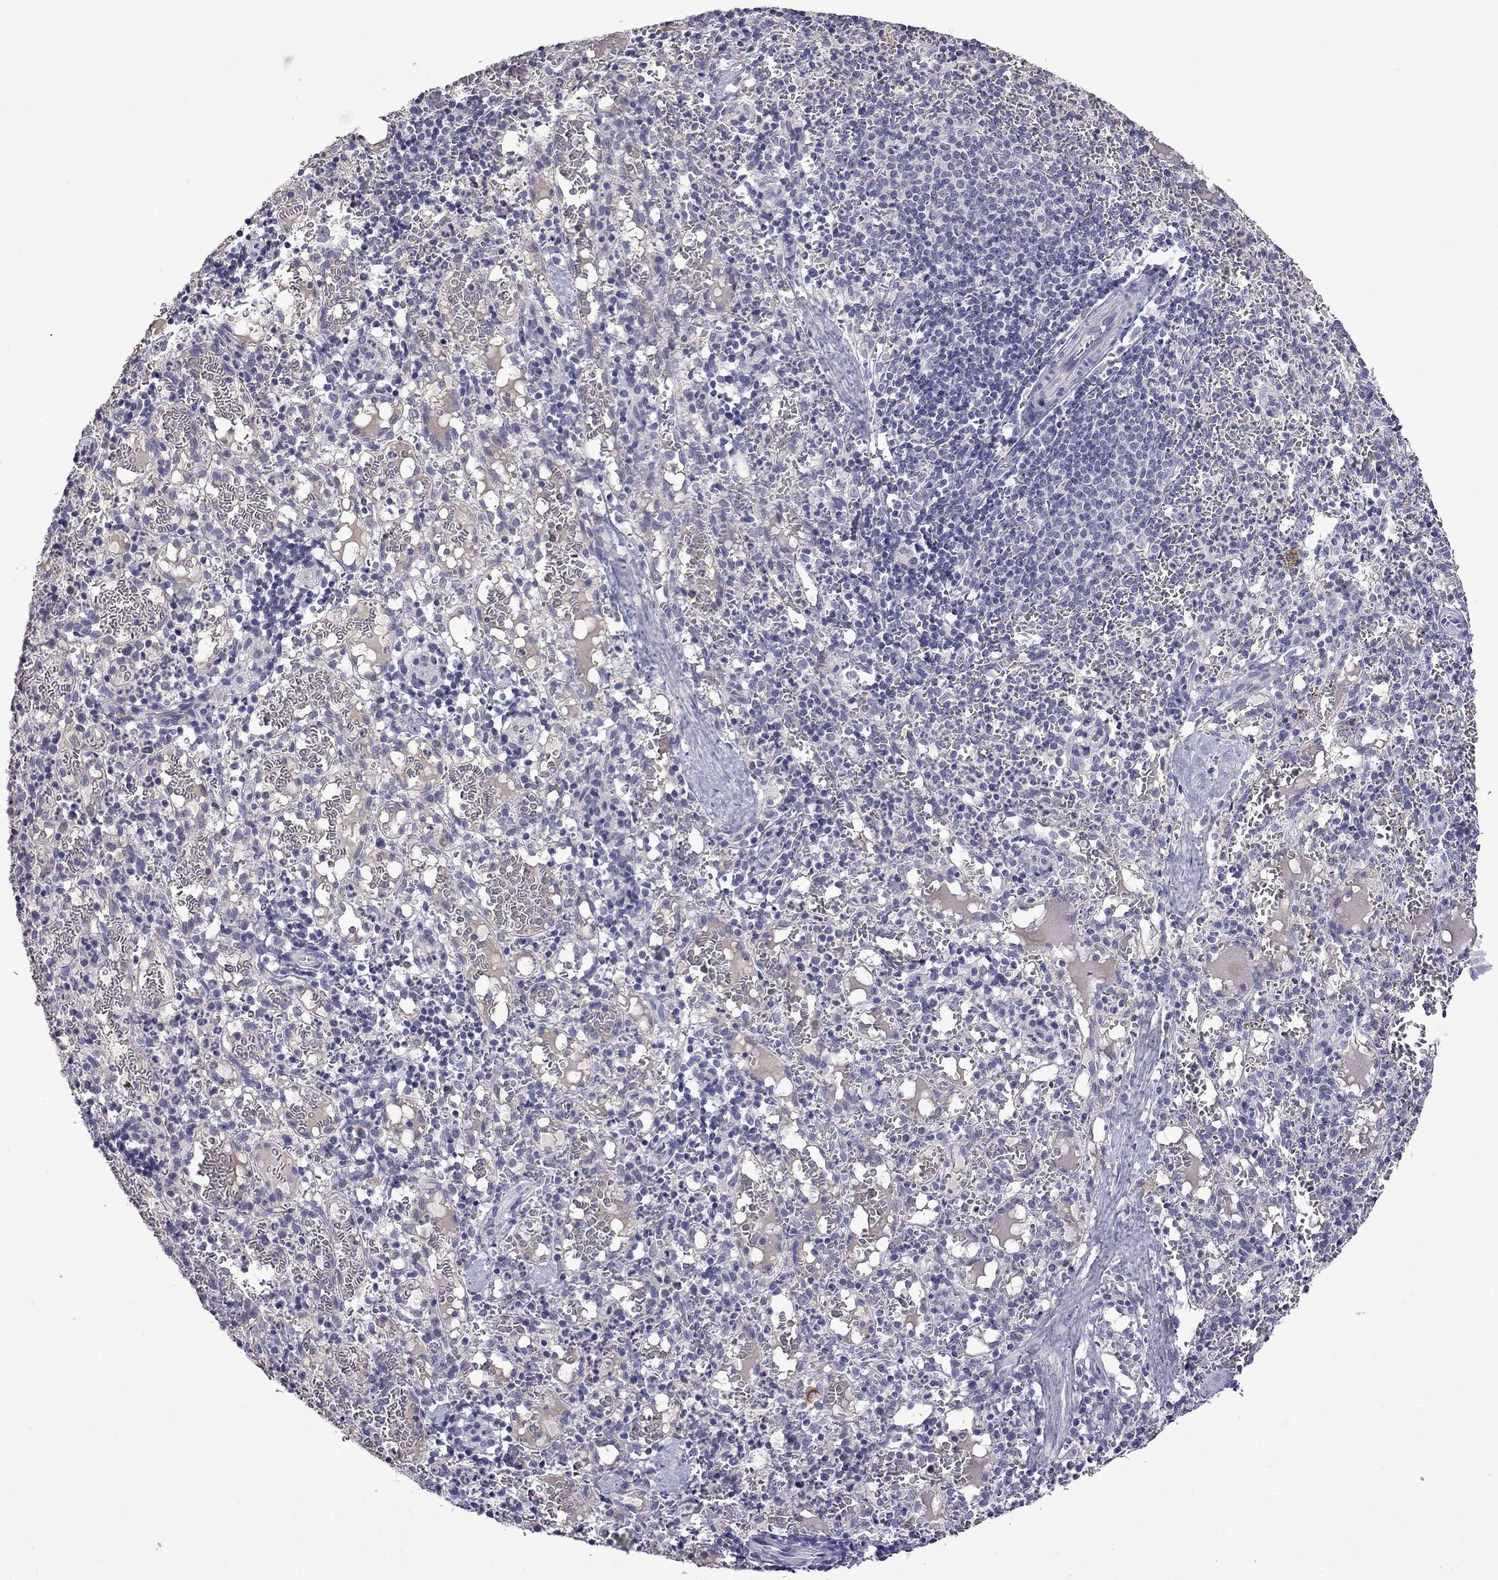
{"staining": {"intensity": "negative", "quantity": "none", "location": "none"}, "tissue": "spleen", "cell_type": "Cells in red pulp", "image_type": "normal", "snomed": [{"axis": "morphology", "description": "Normal tissue, NOS"}, {"axis": "topography", "description": "Spleen"}], "caption": "Immunohistochemical staining of normal human spleen demonstrates no significant staining in cells in red pulp.", "gene": "STAR", "patient": {"sex": "male", "age": 11}}